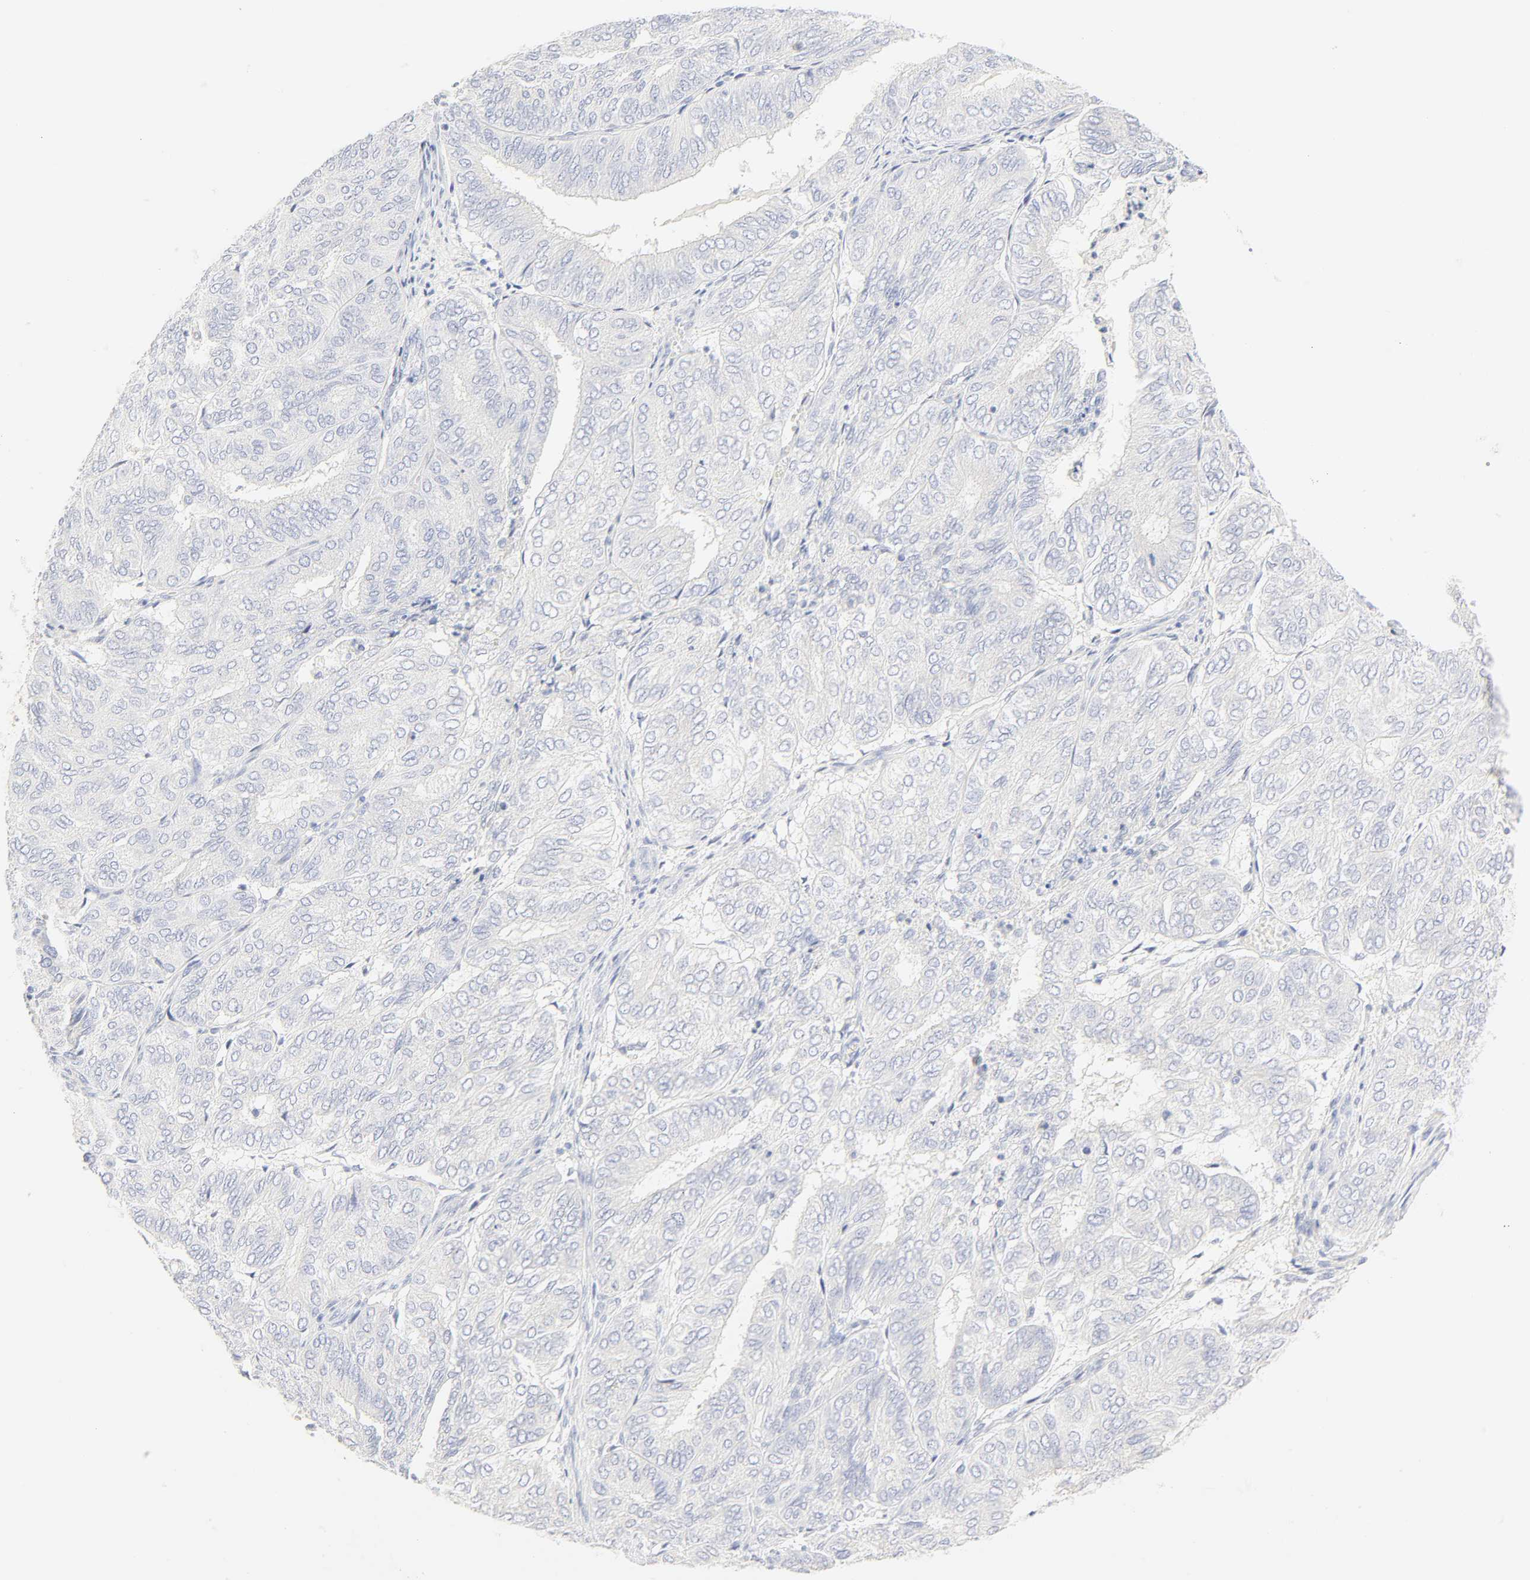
{"staining": {"intensity": "negative", "quantity": "none", "location": "none"}, "tissue": "endometrial cancer", "cell_type": "Tumor cells", "image_type": "cancer", "snomed": [{"axis": "morphology", "description": "Adenocarcinoma, NOS"}, {"axis": "topography", "description": "Uterus"}], "caption": "Immunohistochemistry image of human adenocarcinoma (endometrial) stained for a protein (brown), which reveals no positivity in tumor cells.", "gene": "SLCO1B3", "patient": {"sex": "female", "age": 60}}